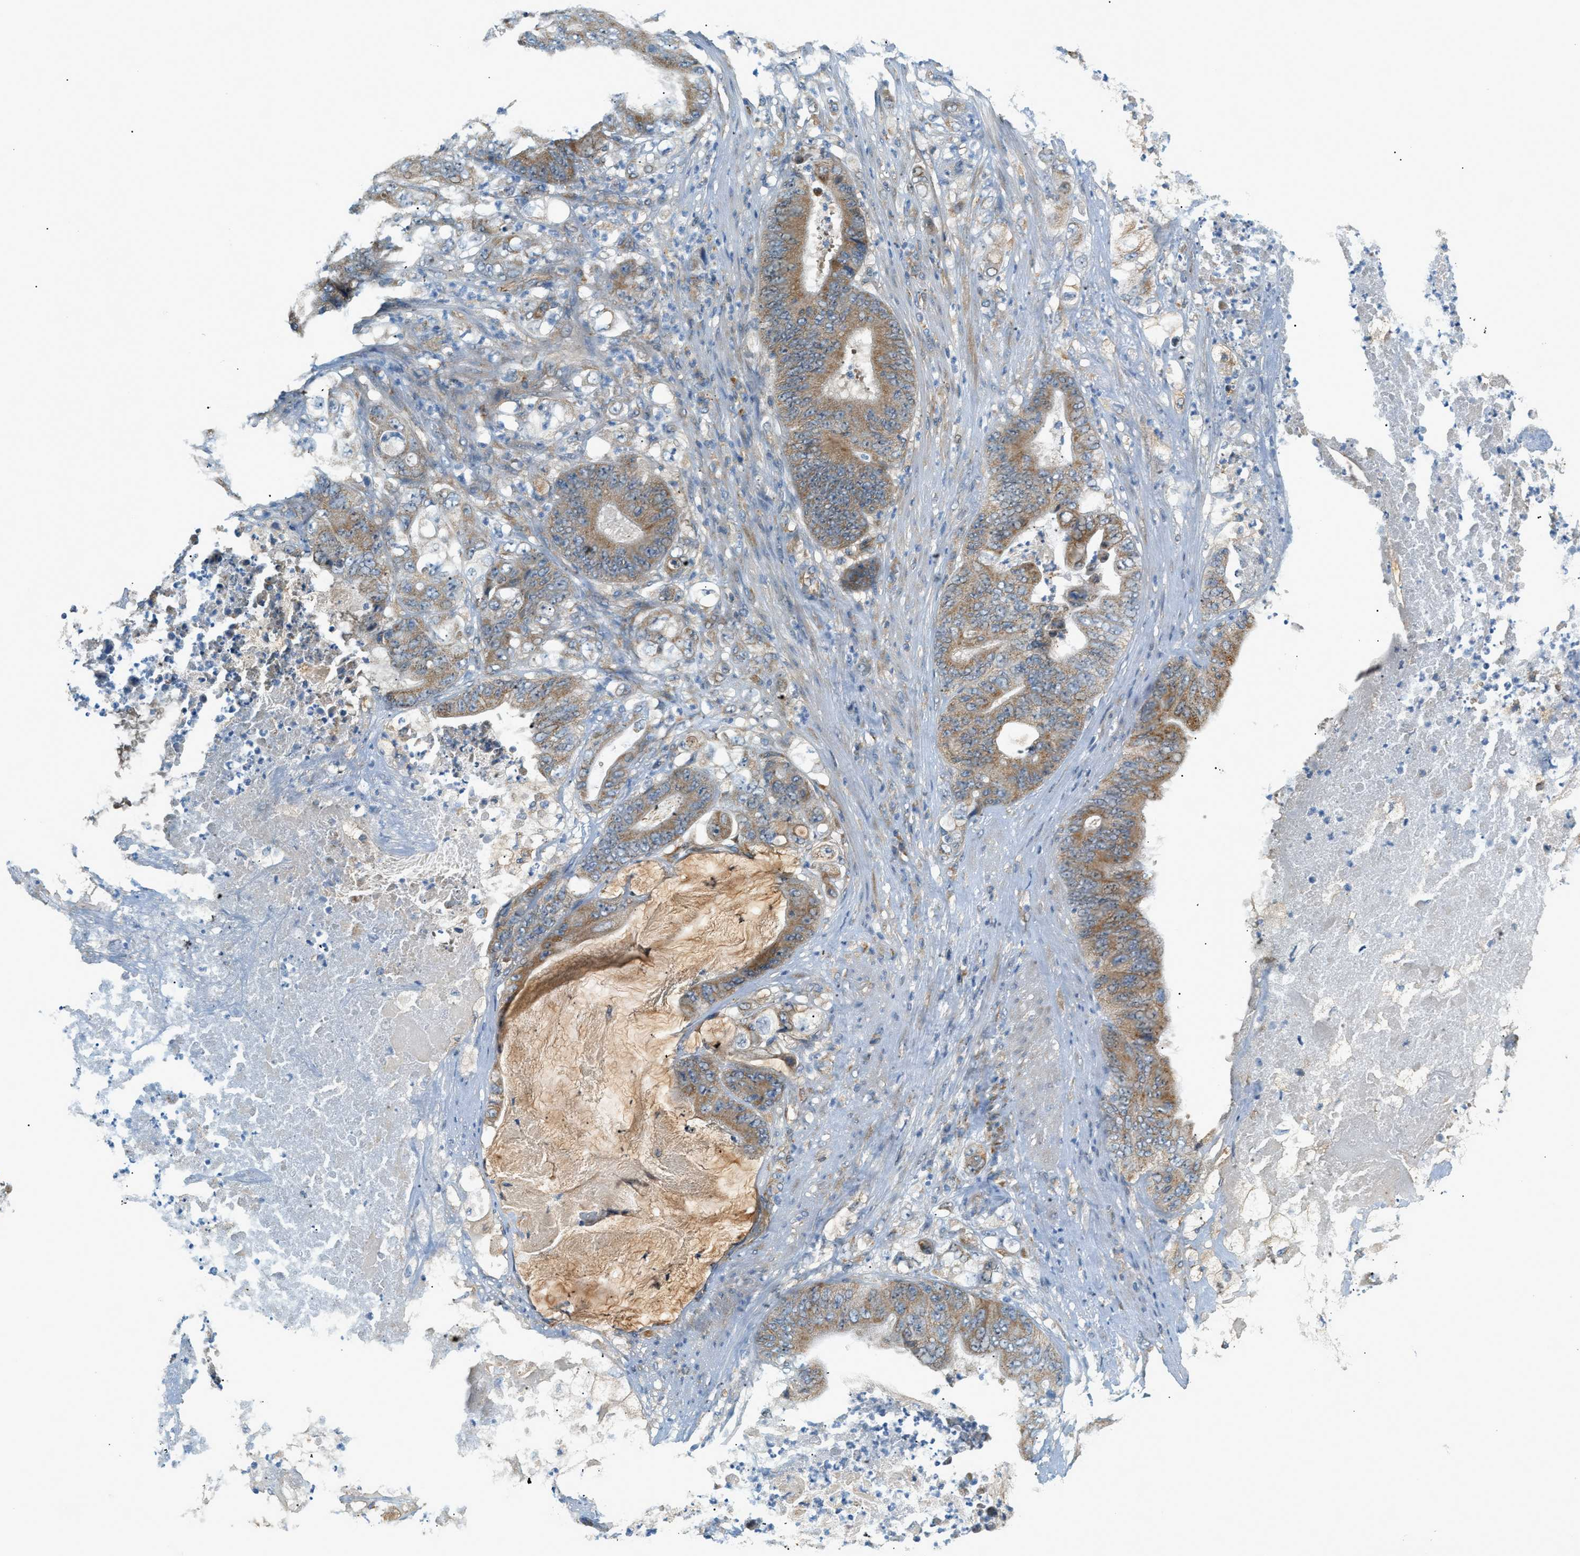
{"staining": {"intensity": "moderate", "quantity": "25%-75%", "location": "cytoplasmic/membranous"}, "tissue": "stomach cancer", "cell_type": "Tumor cells", "image_type": "cancer", "snomed": [{"axis": "morphology", "description": "Adenocarcinoma, NOS"}, {"axis": "topography", "description": "Stomach"}], "caption": "Moderate cytoplasmic/membranous expression is seen in about 25%-75% of tumor cells in adenocarcinoma (stomach).", "gene": "PIGG", "patient": {"sex": "female", "age": 73}}